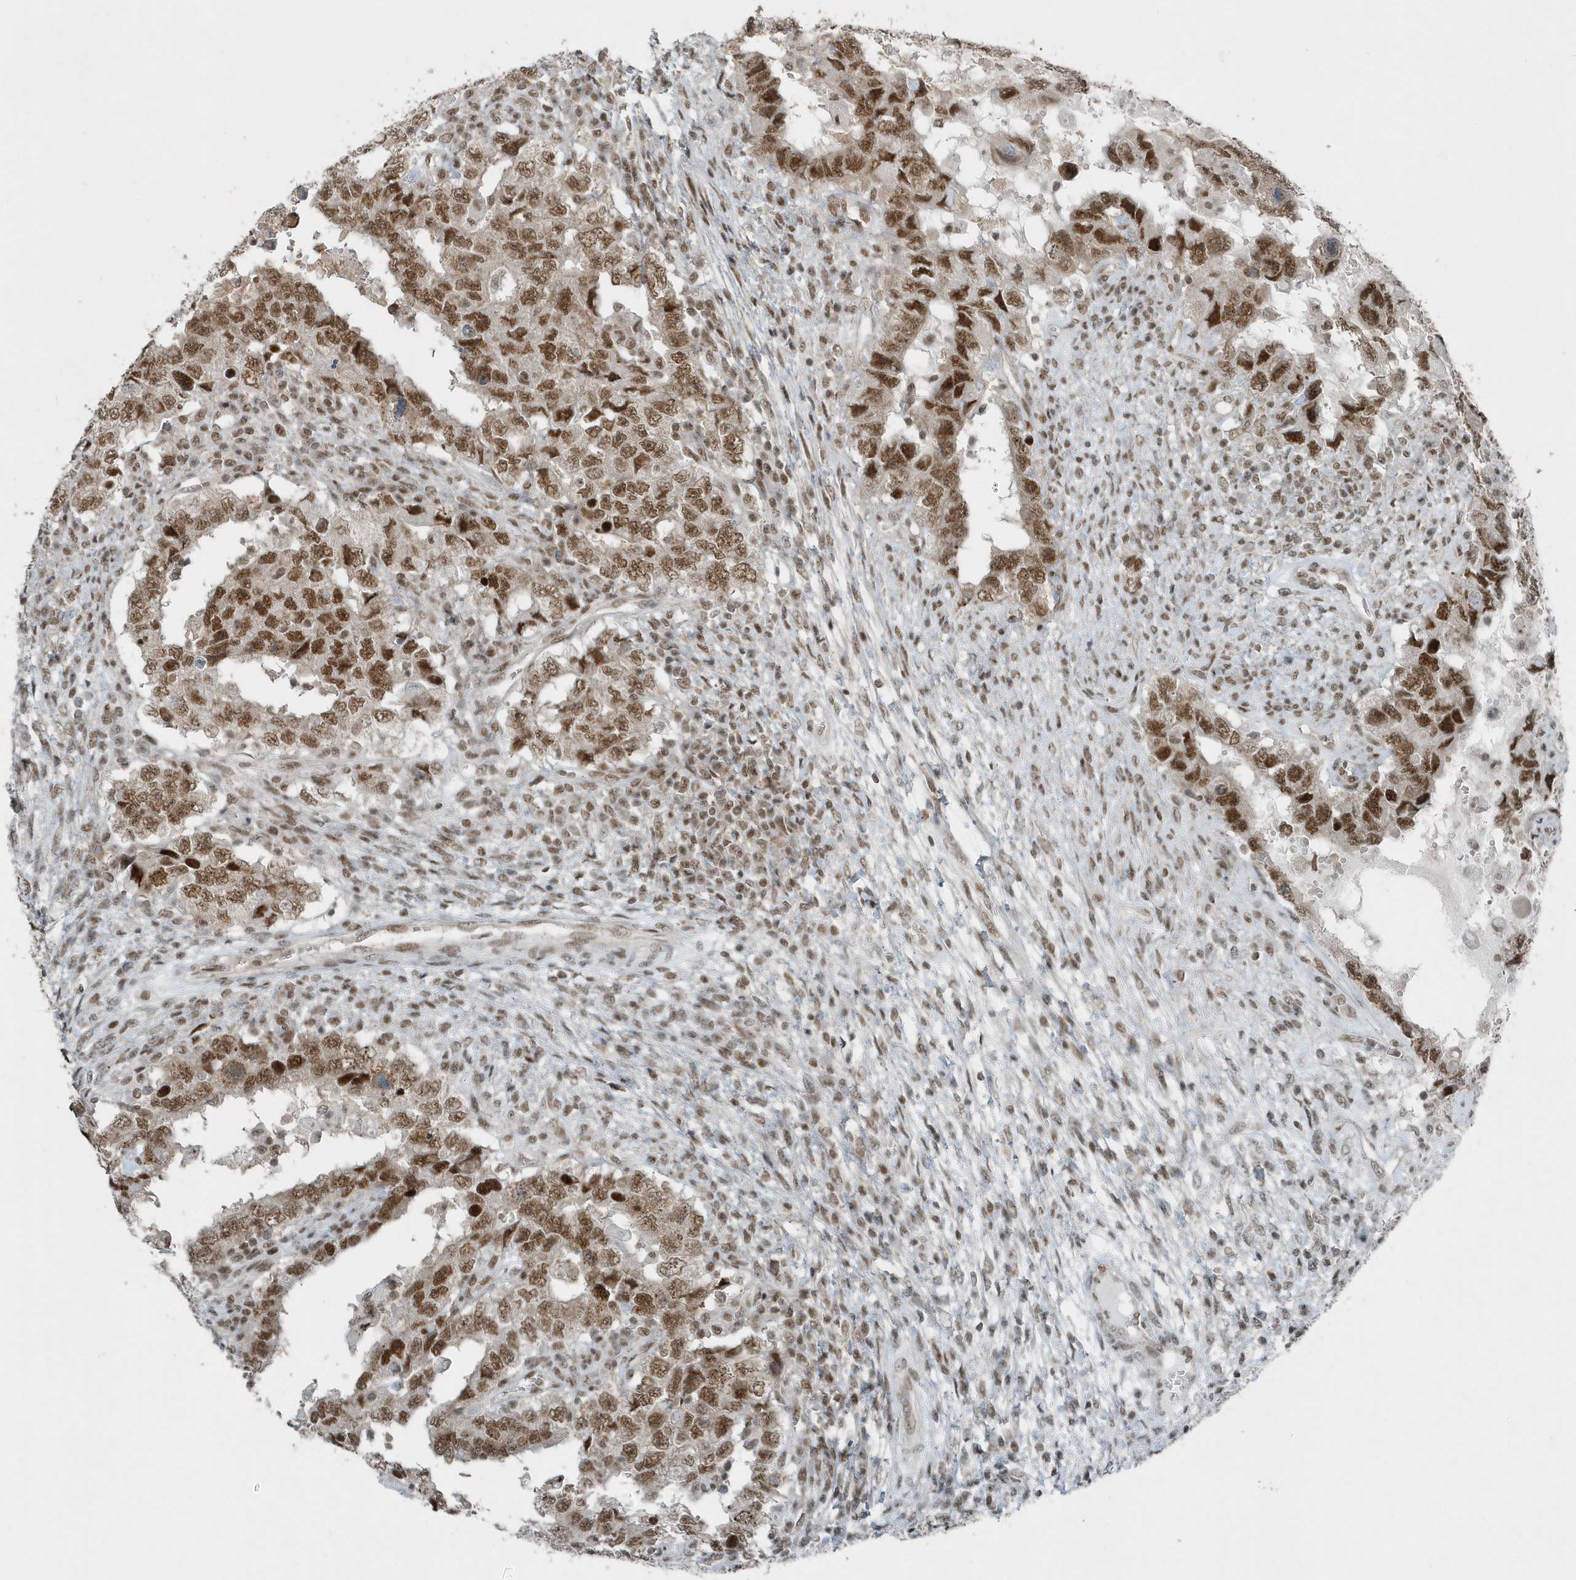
{"staining": {"intensity": "moderate", "quantity": ">75%", "location": "nuclear"}, "tissue": "testis cancer", "cell_type": "Tumor cells", "image_type": "cancer", "snomed": [{"axis": "morphology", "description": "Carcinoma, Embryonal, NOS"}, {"axis": "topography", "description": "Testis"}], "caption": "Brown immunohistochemical staining in embryonal carcinoma (testis) reveals moderate nuclear positivity in approximately >75% of tumor cells.", "gene": "YTHDC1", "patient": {"sex": "male", "age": 26}}